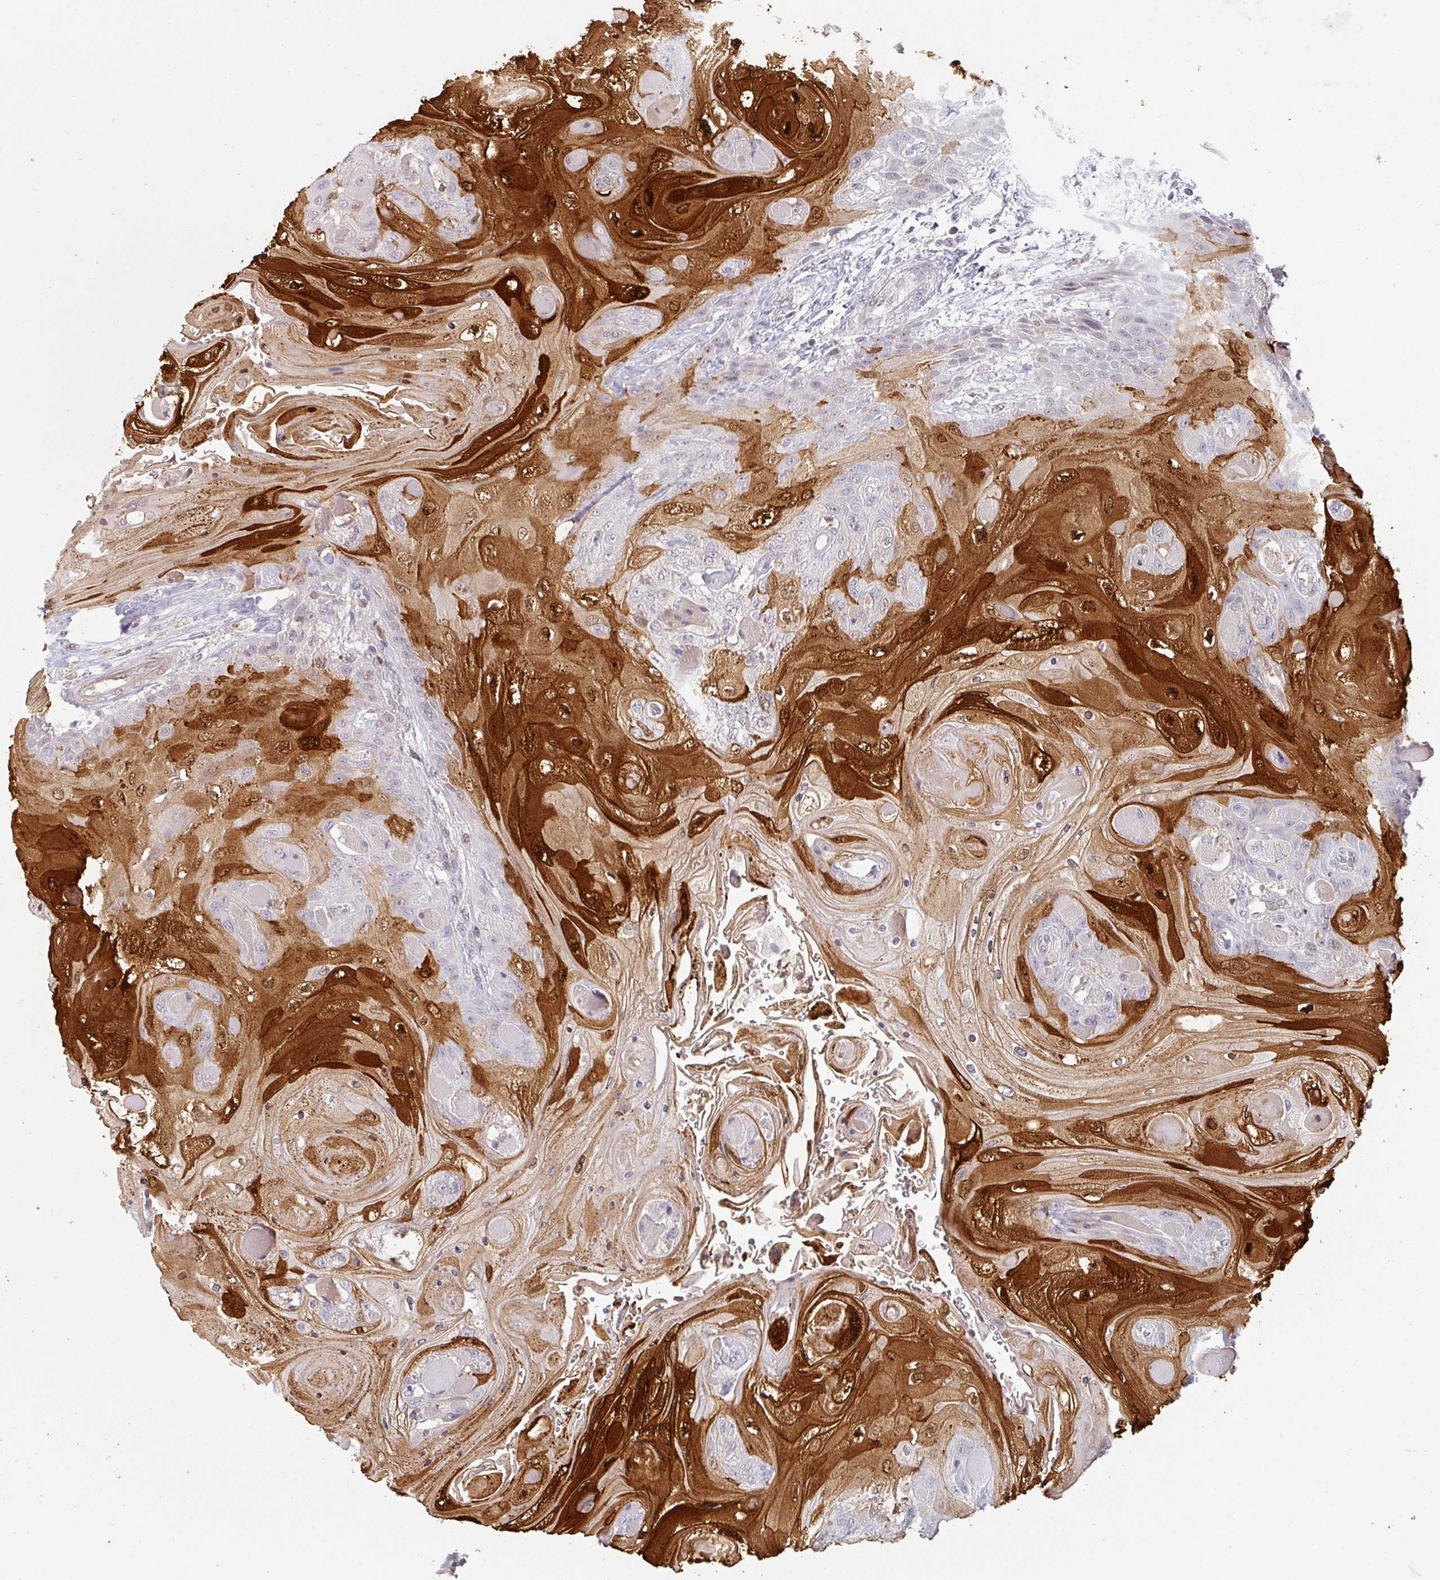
{"staining": {"intensity": "strong", "quantity": "25%-75%", "location": "cytoplasmic/membranous,nuclear"}, "tissue": "head and neck cancer", "cell_type": "Tumor cells", "image_type": "cancer", "snomed": [{"axis": "morphology", "description": "Squamous cell carcinoma, NOS"}, {"axis": "topography", "description": "Head-Neck"}], "caption": "Protein staining by IHC demonstrates strong cytoplasmic/membranous and nuclear staining in about 25%-75% of tumor cells in head and neck squamous cell carcinoma.", "gene": "SPRR1A", "patient": {"sex": "female", "age": 43}}